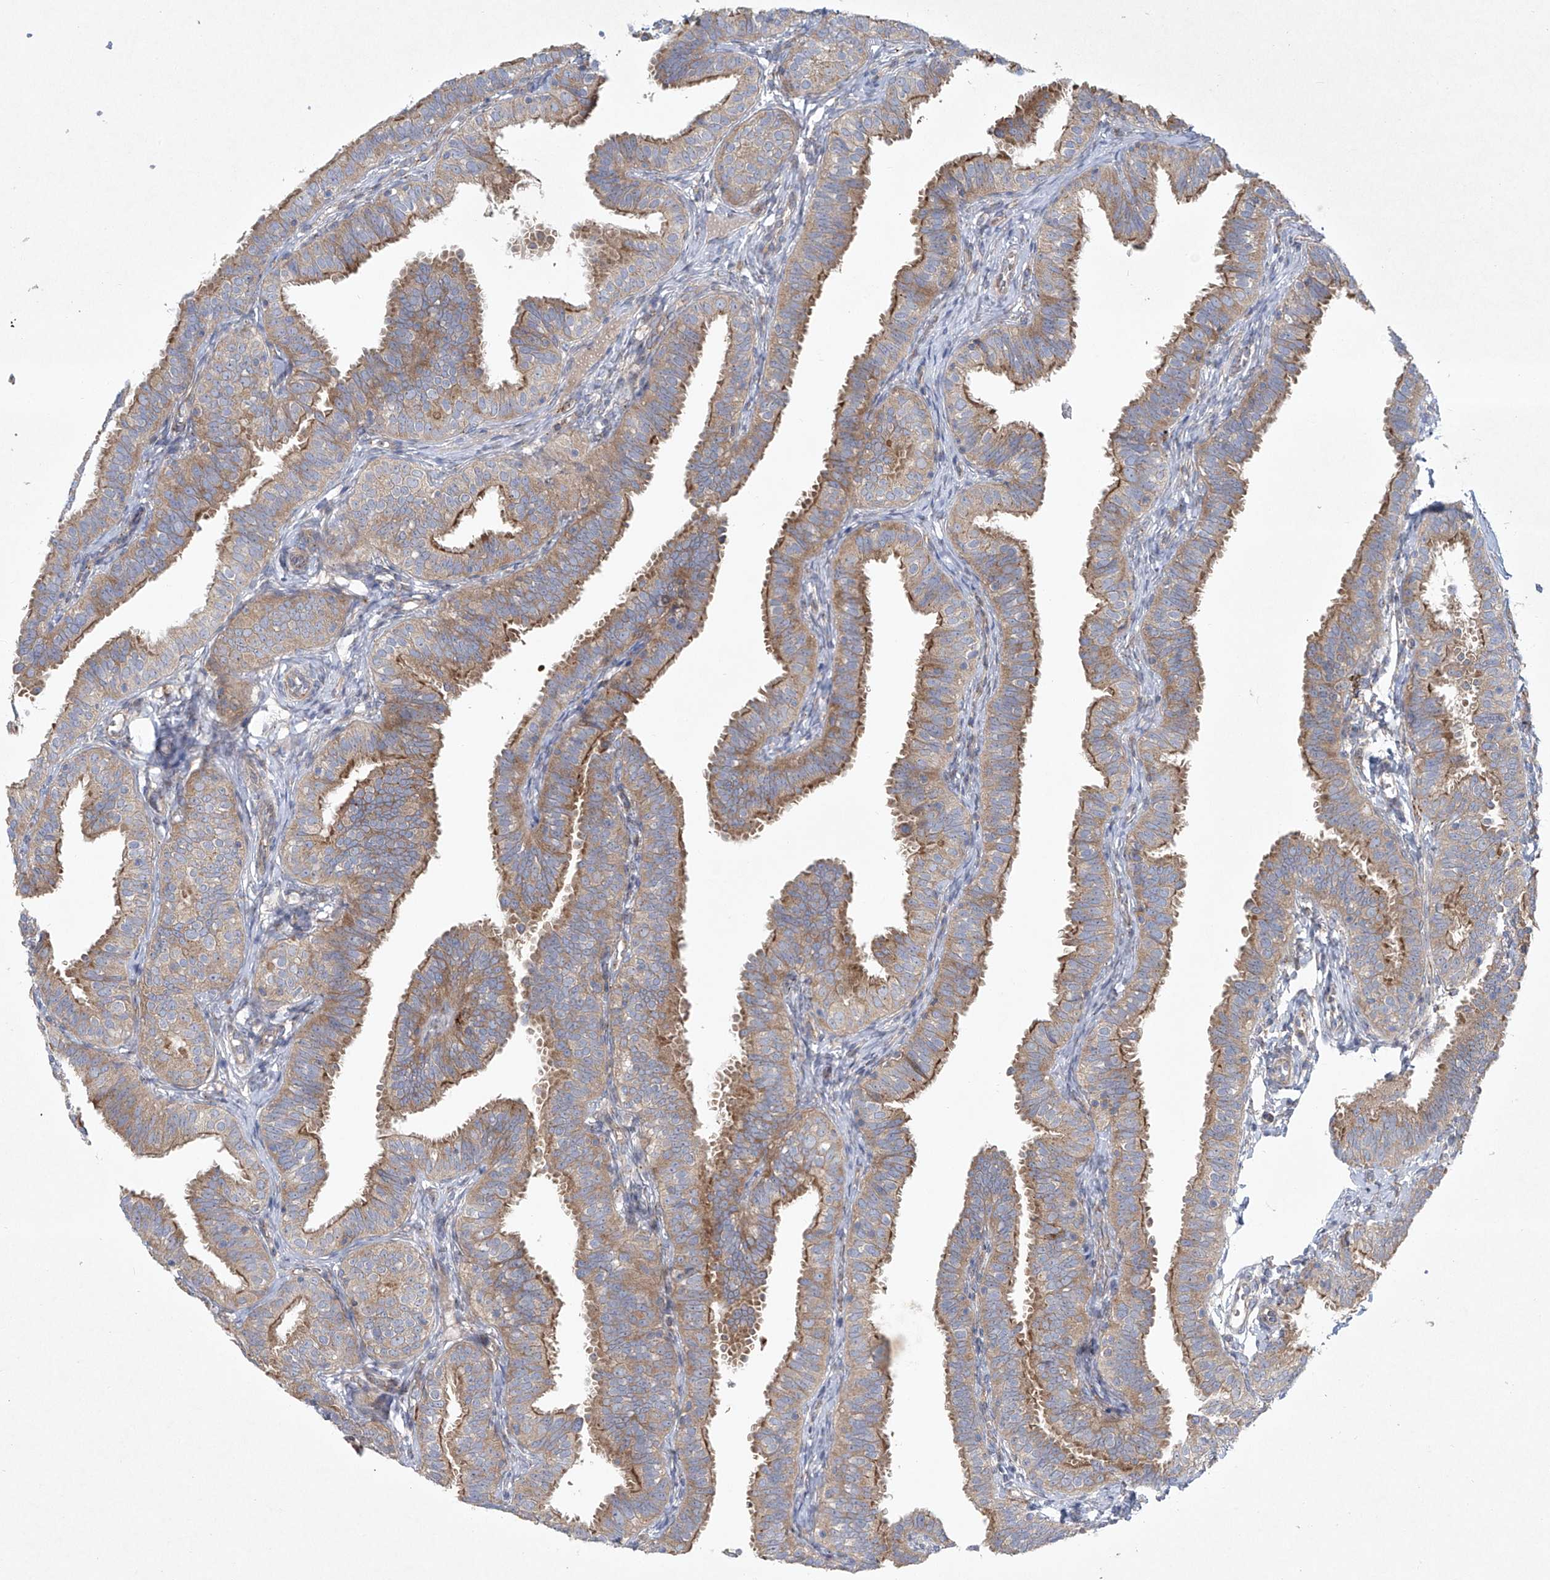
{"staining": {"intensity": "moderate", "quantity": "25%-75%", "location": "cytoplasmic/membranous"}, "tissue": "fallopian tube", "cell_type": "Glandular cells", "image_type": "normal", "snomed": [{"axis": "morphology", "description": "Normal tissue, NOS"}, {"axis": "topography", "description": "Fallopian tube"}], "caption": "Immunohistochemistry histopathology image of unremarkable fallopian tube: fallopian tube stained using IHC reveals medium levels of moderate protein expression localized specifically in the cytoplasmic/membranous of glandular cells, appearing as a cytoplasmic/membranous brown color.", "gene": "TJAP1", "patient": {"sex": "female", "age": 35}}